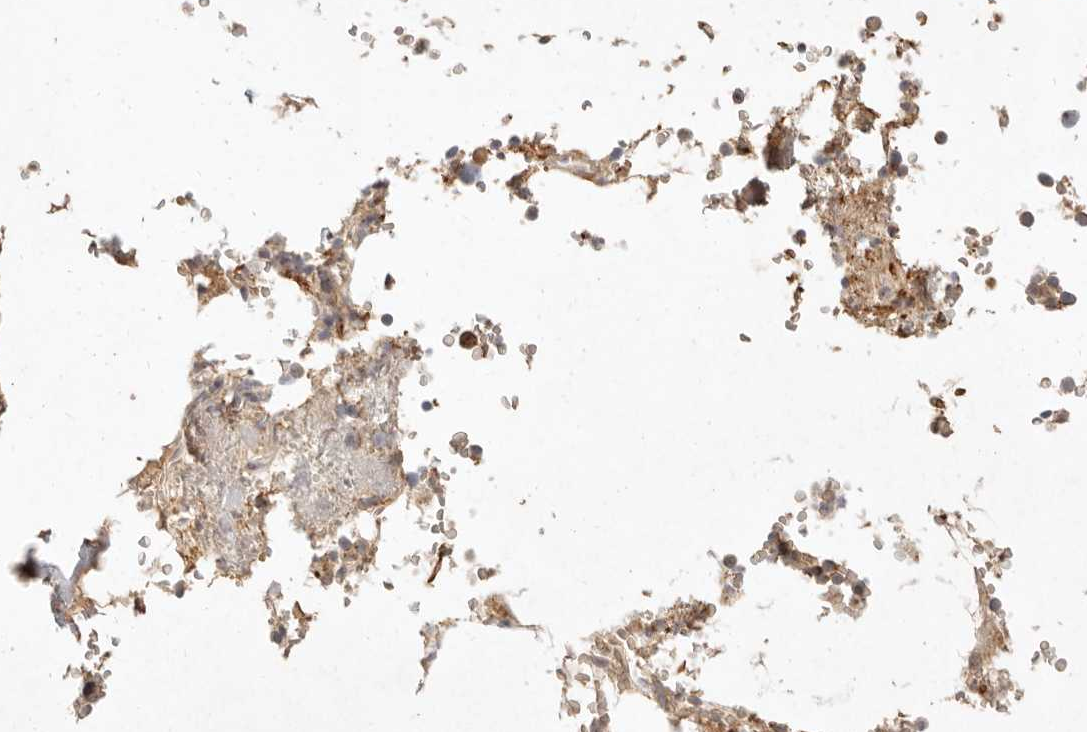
{"staining": {"intensity": "moderate", "quantity": "25%-75%", "location": "cytoplasmic/membranous"}, "tissue": "bone marrow", "cell_type": "Hematopoietic cells", "image_type": "normal", "snomed": [{"axis": "morphology", "description": "Normal tissue, NOS"}, {"axis": "topography", "description": "Bone marrow"}], "caption": "This photomicrograph demonstrates benign bone marrow stained with immunohistochemistry (IHC) to label a protein in brown. The cytoplasmic/membranous of hematopoietic cells show moderate positivity for the protein. Nuclei are counter-stained blue.", "gene": "C1orf127", "patient": {"sex": "male", "age": 70}}